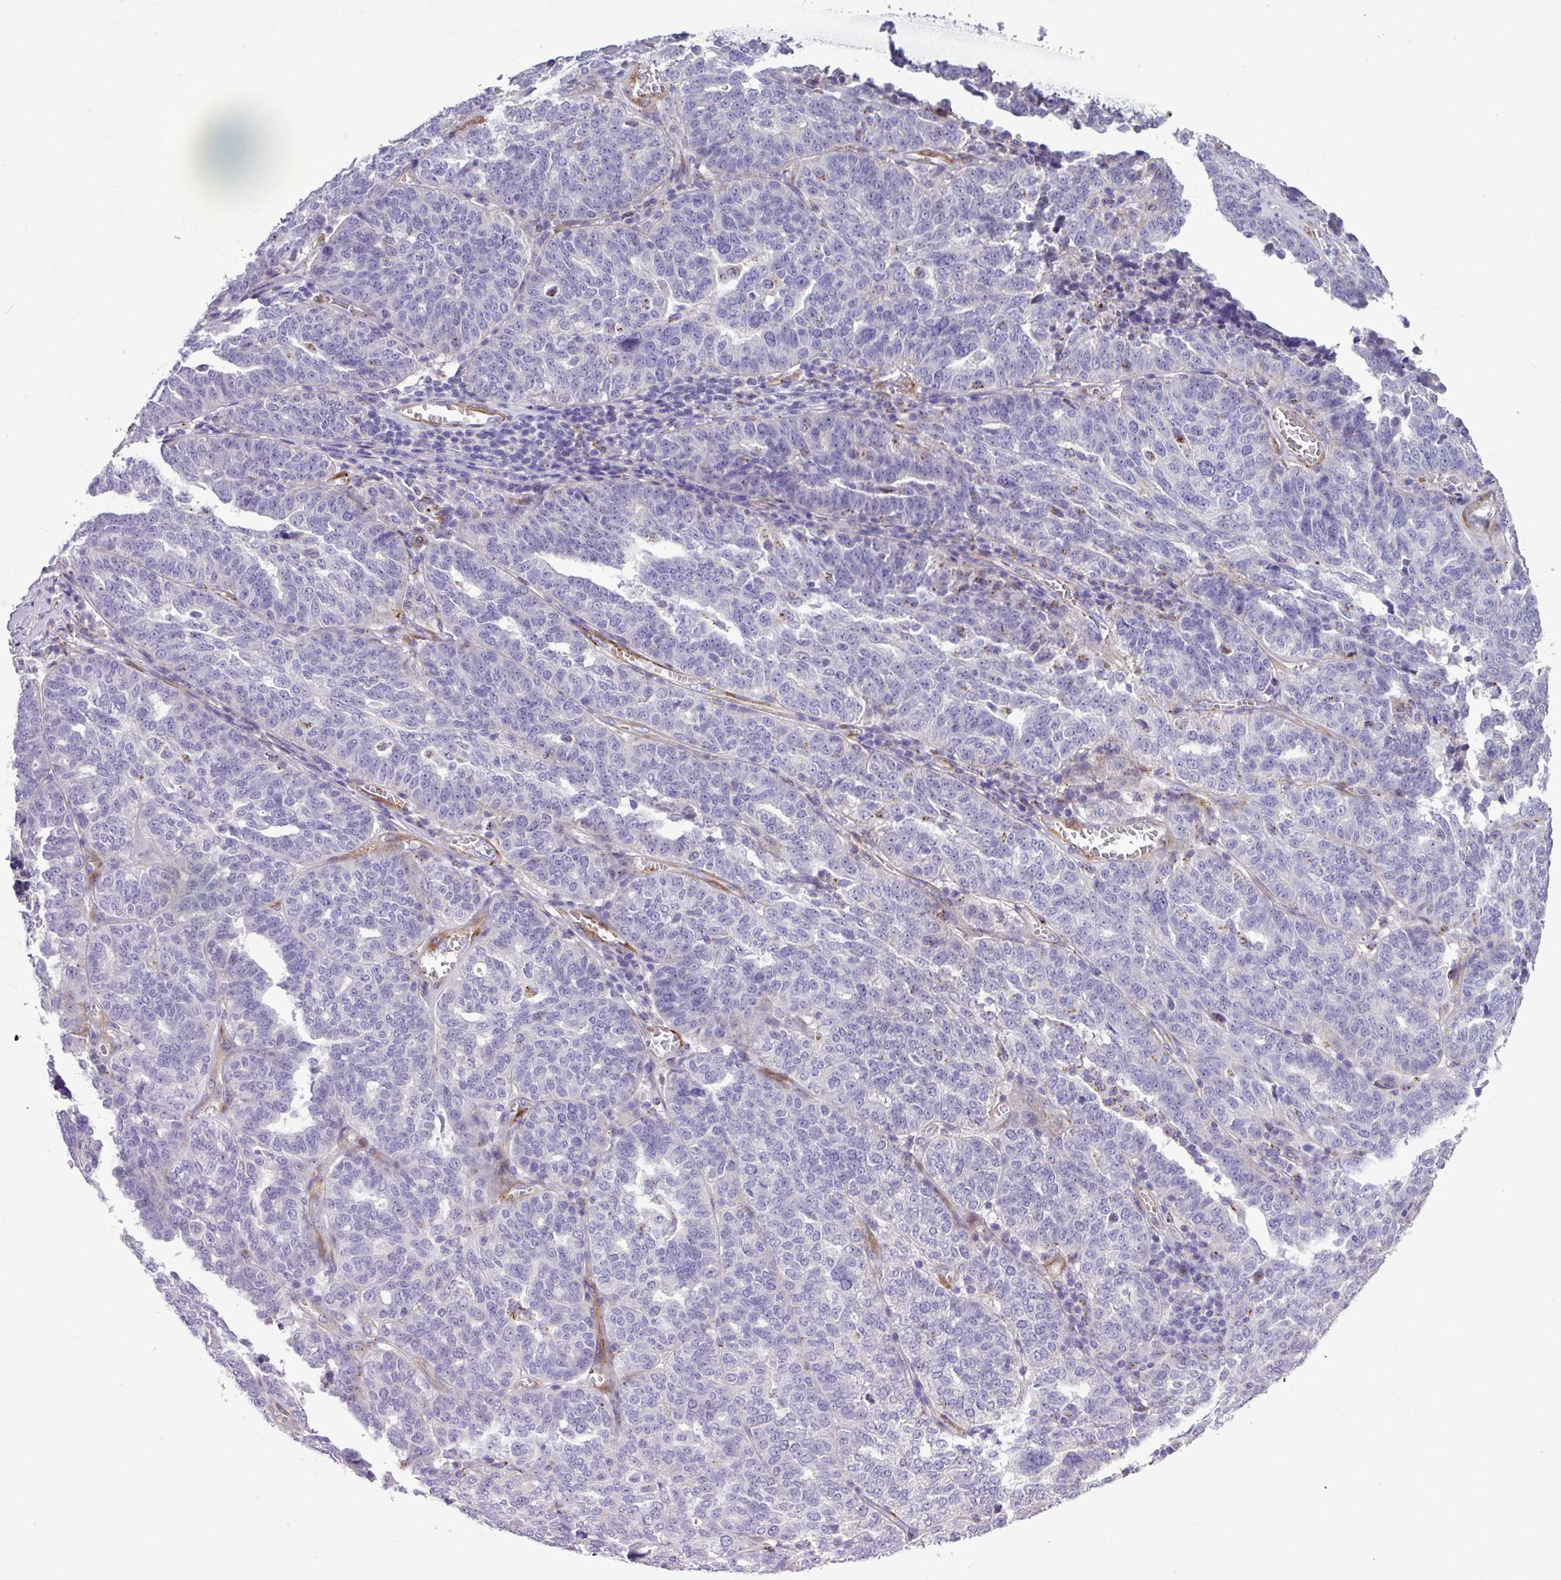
{"staining": {"intensity": "negative", "quantity": "none", "location": "none"}, "tissue": "ovarian cancer", "cell_type": "Tumor cells", "image_type": "cancer", "snomed": [{"axis": "morphology", "description": "Cystadenocarcinoma, serous, NOS"}, {"axis": "topography", "description": "Ovary"}], "caption": "Immunohistochemical staining of ovarian cancer displays no significant expression in tumor cells.", "gene": "CD248", "patient": {"sex": "female", "age": 59}}